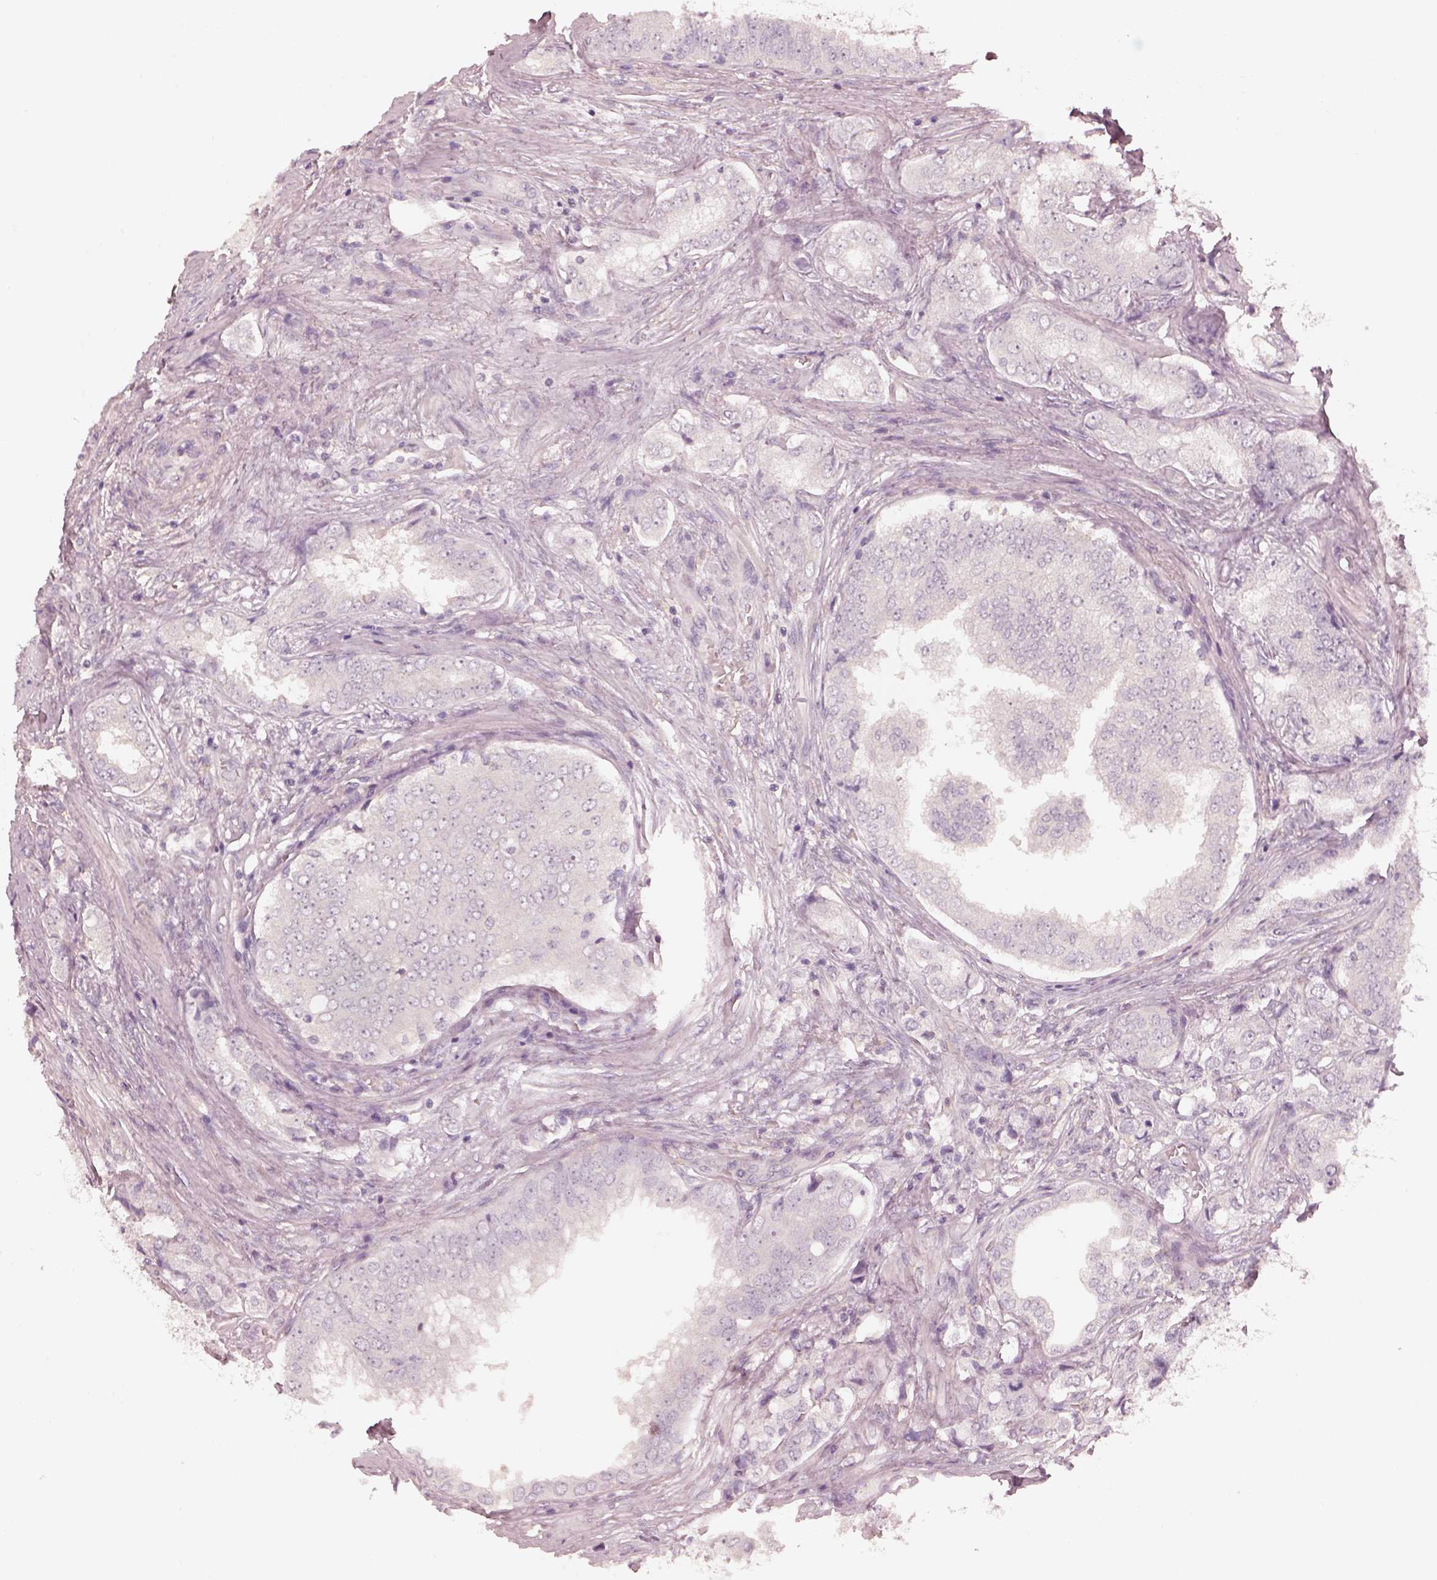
{"staining": {"intensity": "negative", "quantity": "none", "location": "none"}, "tissue": "prostate cancer", "cell_type": "Tumor cells", "image_type": "cancer", "snomed": [{"axis": "morphology", "description": "Adenocarcinoma, NOS"}, {"axis": "topography", "description": "Prostate"}], "caption": "This is a micrograph of immunohistochemistry (IHC) staining of adenocarcinoma (prostate), which shows no expression in tumor cells.", "gene": "PRKACG", "patient": {"sex": "male", "age": 65}}